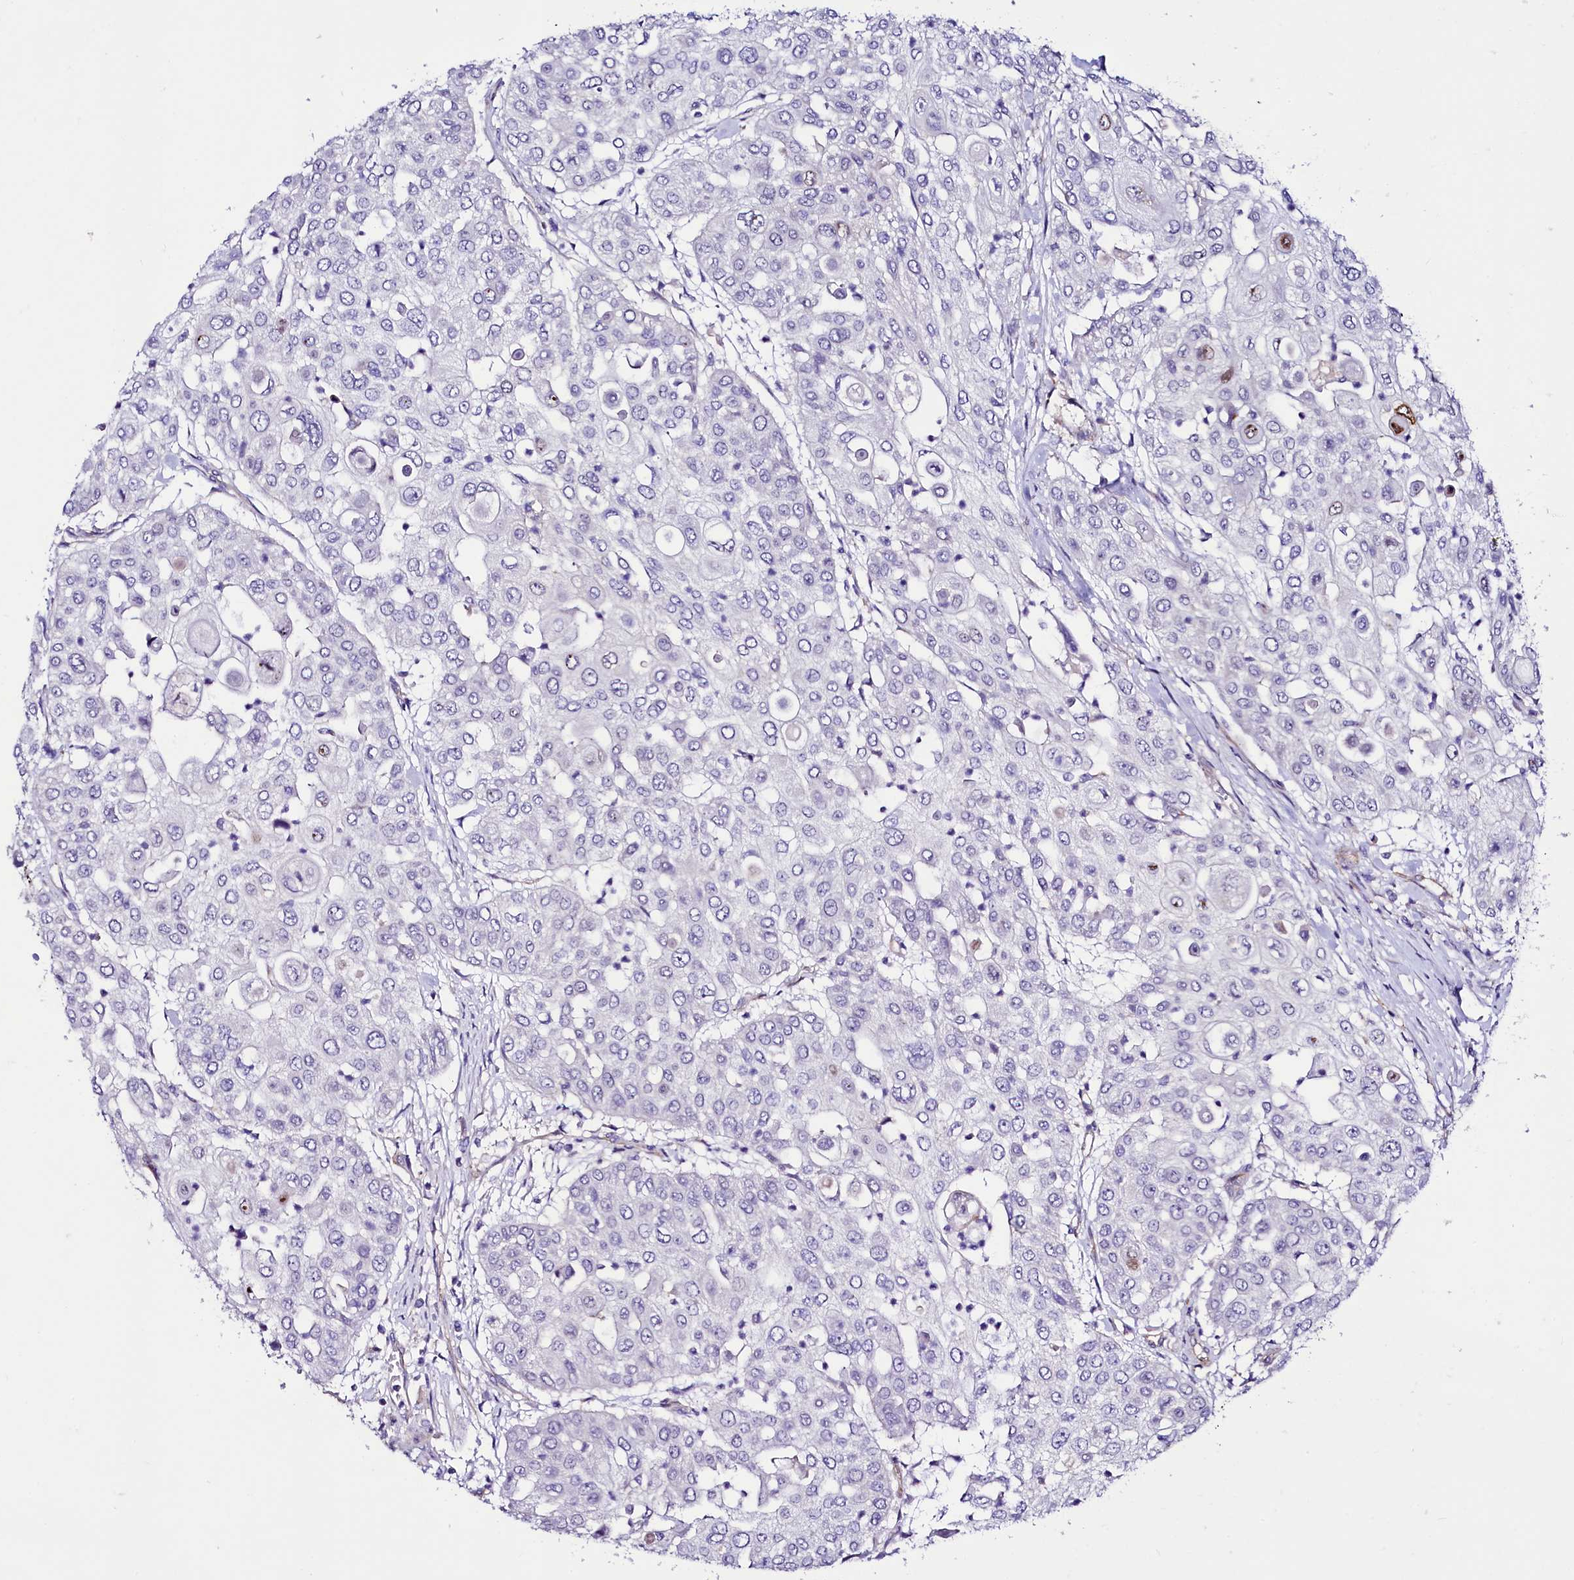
{"staining": {"intensity": "negative", "quantity": "none", "location": "none"}, "tissue": "urothelial cancer", "cell_type": "Tumor cells", "image_type": "cancer", "snomed": [{"axis": "morphology", "description": "Urothelial carcinoma, High grade"}, {"axis": "topography", "description": "Urinary bladder"}], "caption": "Tumor cells are negative for brown protein staining in urothelial cancer.", "gene": "SLF1", "patient": {"sex": "female", "age": 79}}